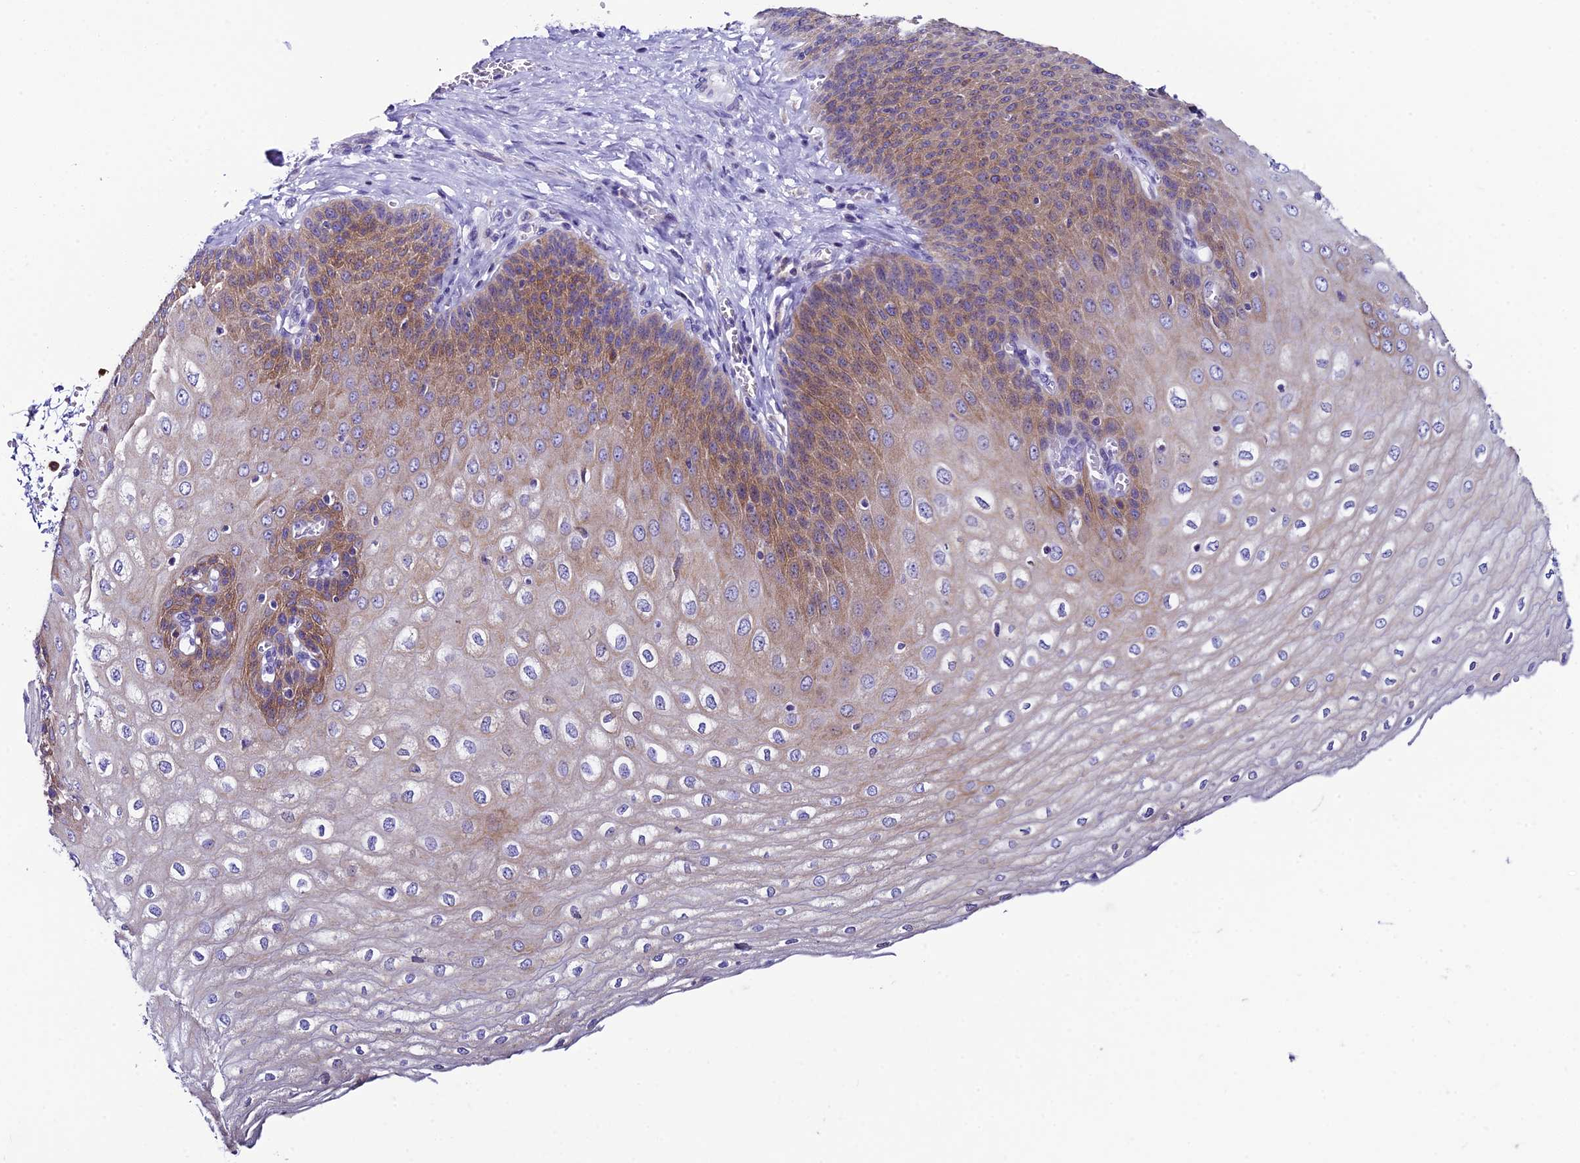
{"staining": {"intensity": "moderate", "quantity": ">75%", "location": "cytoplasmic/membranous"}, "tissue": "esophagus", "cell_type": "Squamous epithelial cells", "image_type": "normal", "snomed": [{"axis": "morphology", "description": "Normal tissue, NOS"}, {"axis": "topography", "description": "Esophagus"}], "caption": "Protein staining shows moderate cytoplasmic/membranous staining in about >75% of squamous epithelial cells in benign esophagus.", "gene": "REEP4", "patient": {"sex": "male", "age": 60}}